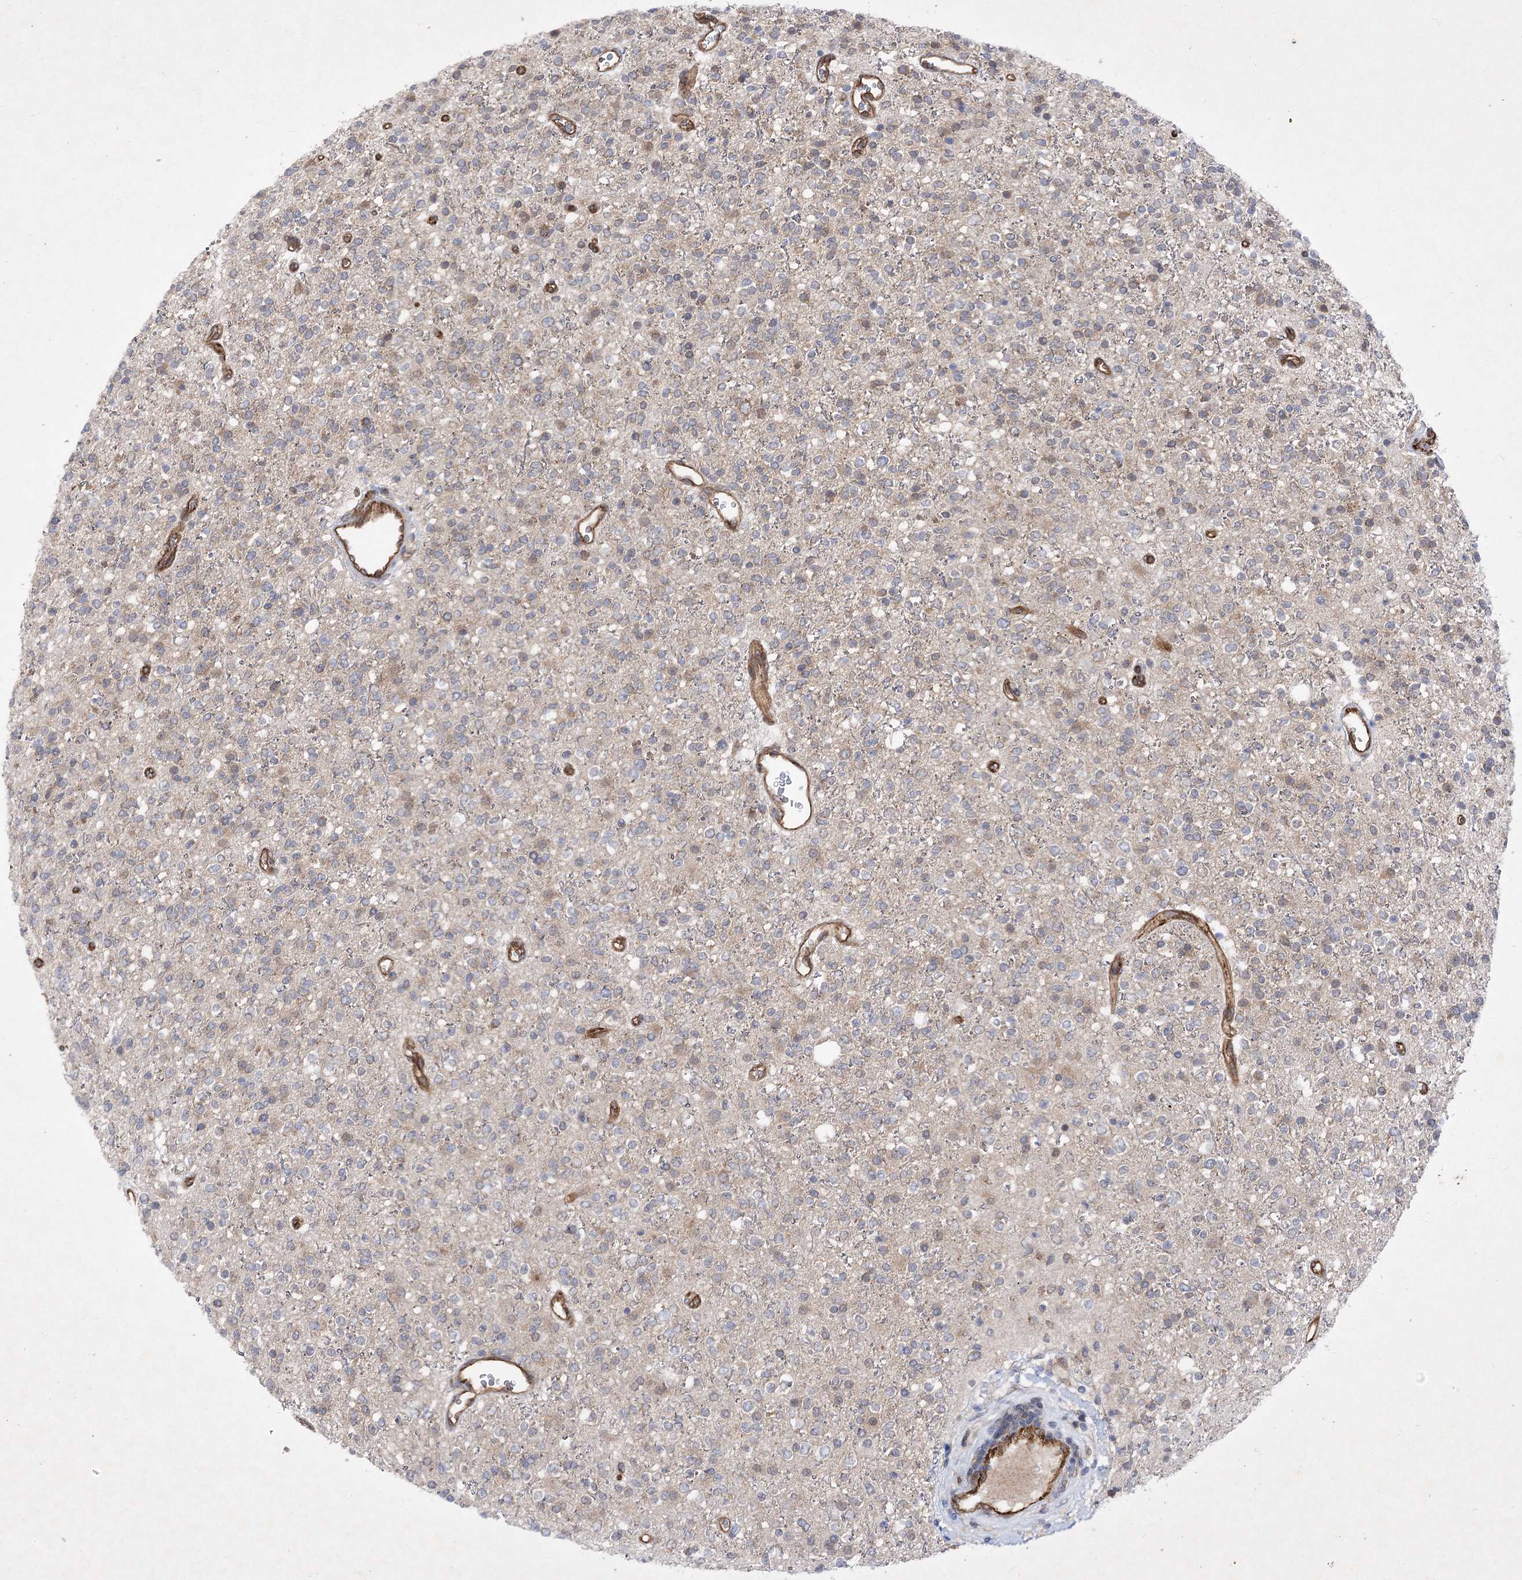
{"staining": {"intensity": "negative", "quantity": "none", "location": "none"}, "tissue": "glioma", "cell_type": "Tumor cells", "image_type": "cancer", "snomed": [{"axis": "morphology", "description": "Glioma, malignant, High grade"}, {"axis": "topography", "description": "Brain"}], "caption": "This is a micrograph of immunohistochemistry staining of malignant glioma (high-grade), which shows no expression in tumor cells.", "gene": "ARHGAP31", "patient": {"sex": "male", "age": 34}}